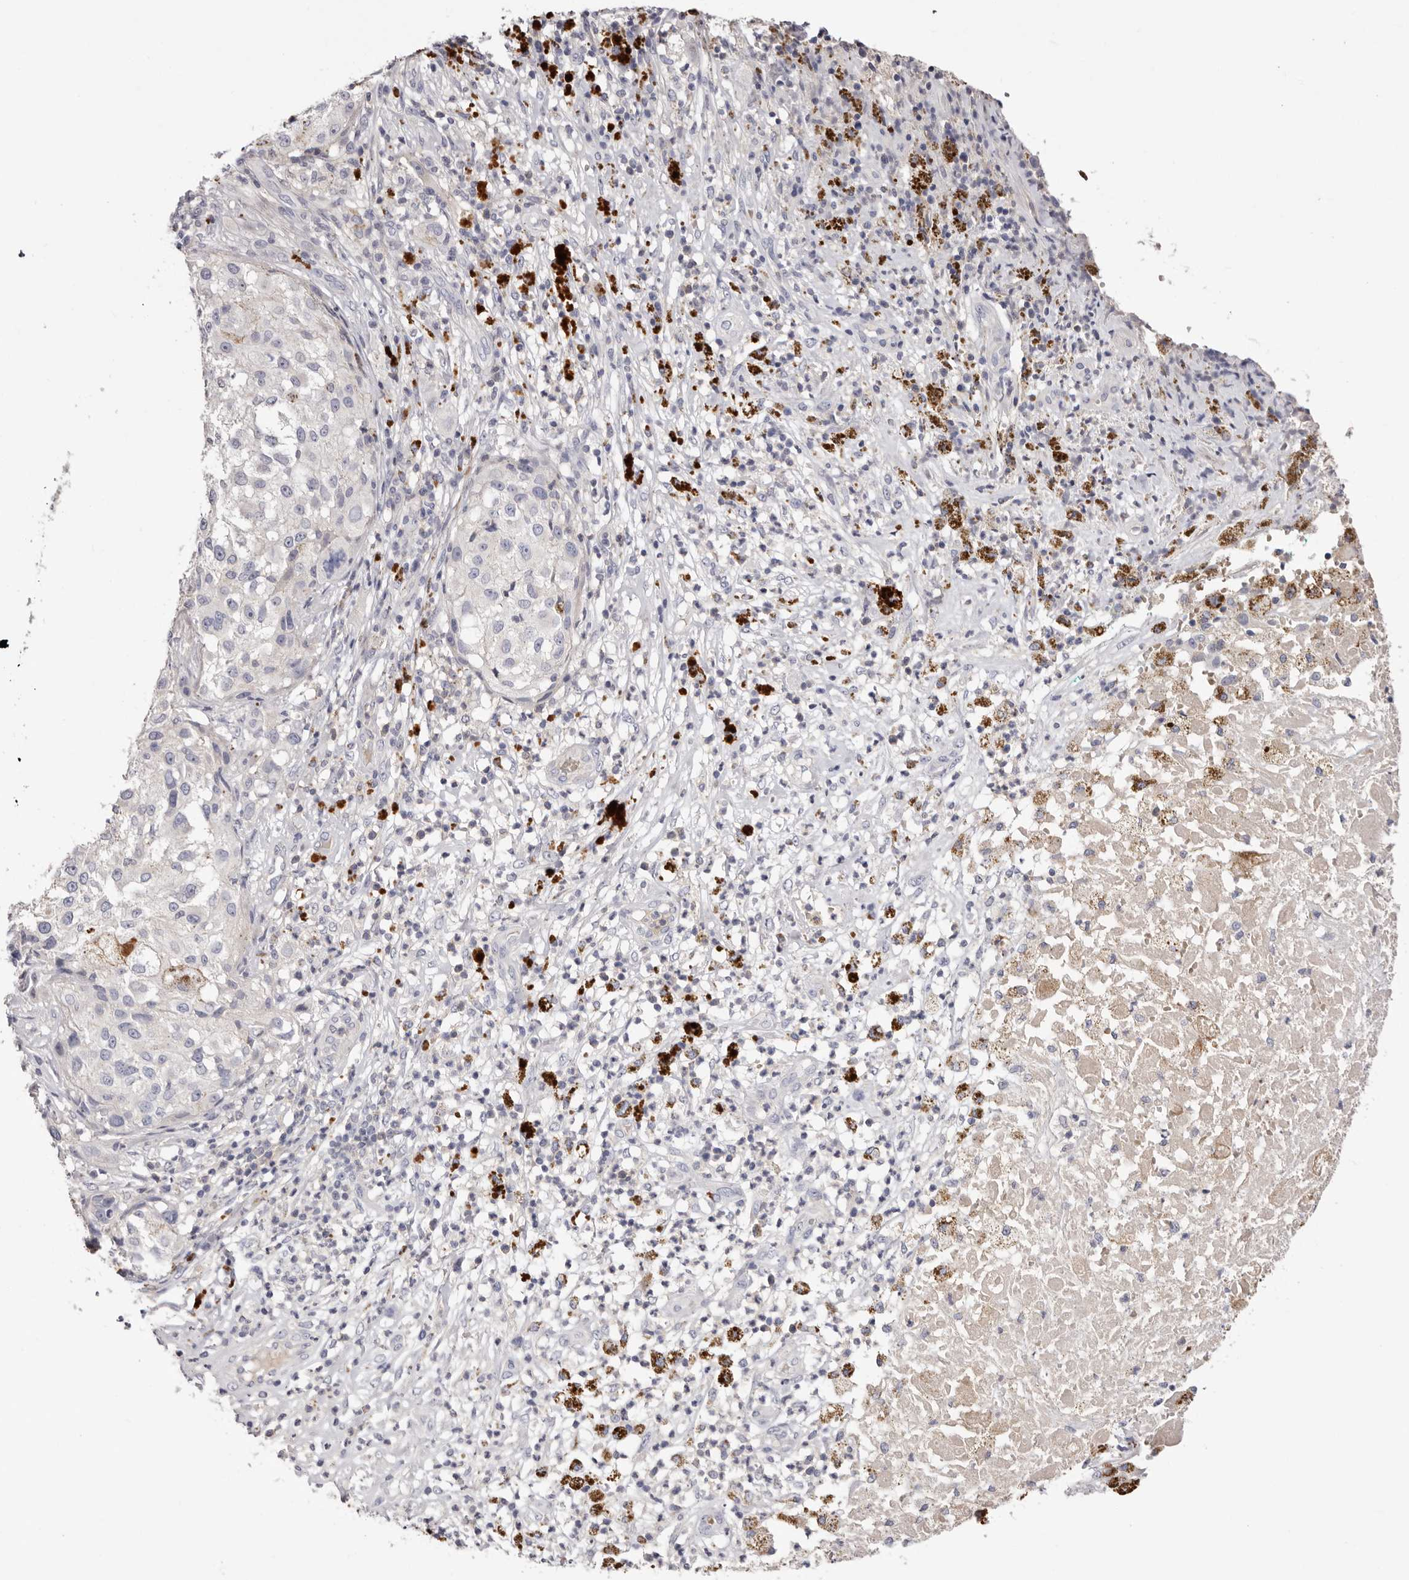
{"staining": {"intensity": "negative", "quantity": "none", "location": "none"}, "tissue": "melanoma", "cell_type": "Tumor cells", "image_type": "cancer", "snomed": [{"axis": "morphology", "description": "Necrosis, NOS"}, {"axis": "morphology", "description": "Malignant melanoma, NOS"}, {"axis": "topography", "description": "Skin"}], "caption": "This is a image of immunohistochemistry (IHC) staining of malignant melanoma, which shows no positivity in tumor cells.", "gene": "S1PR5", "patient": {"sex": "female", "age": 87}}